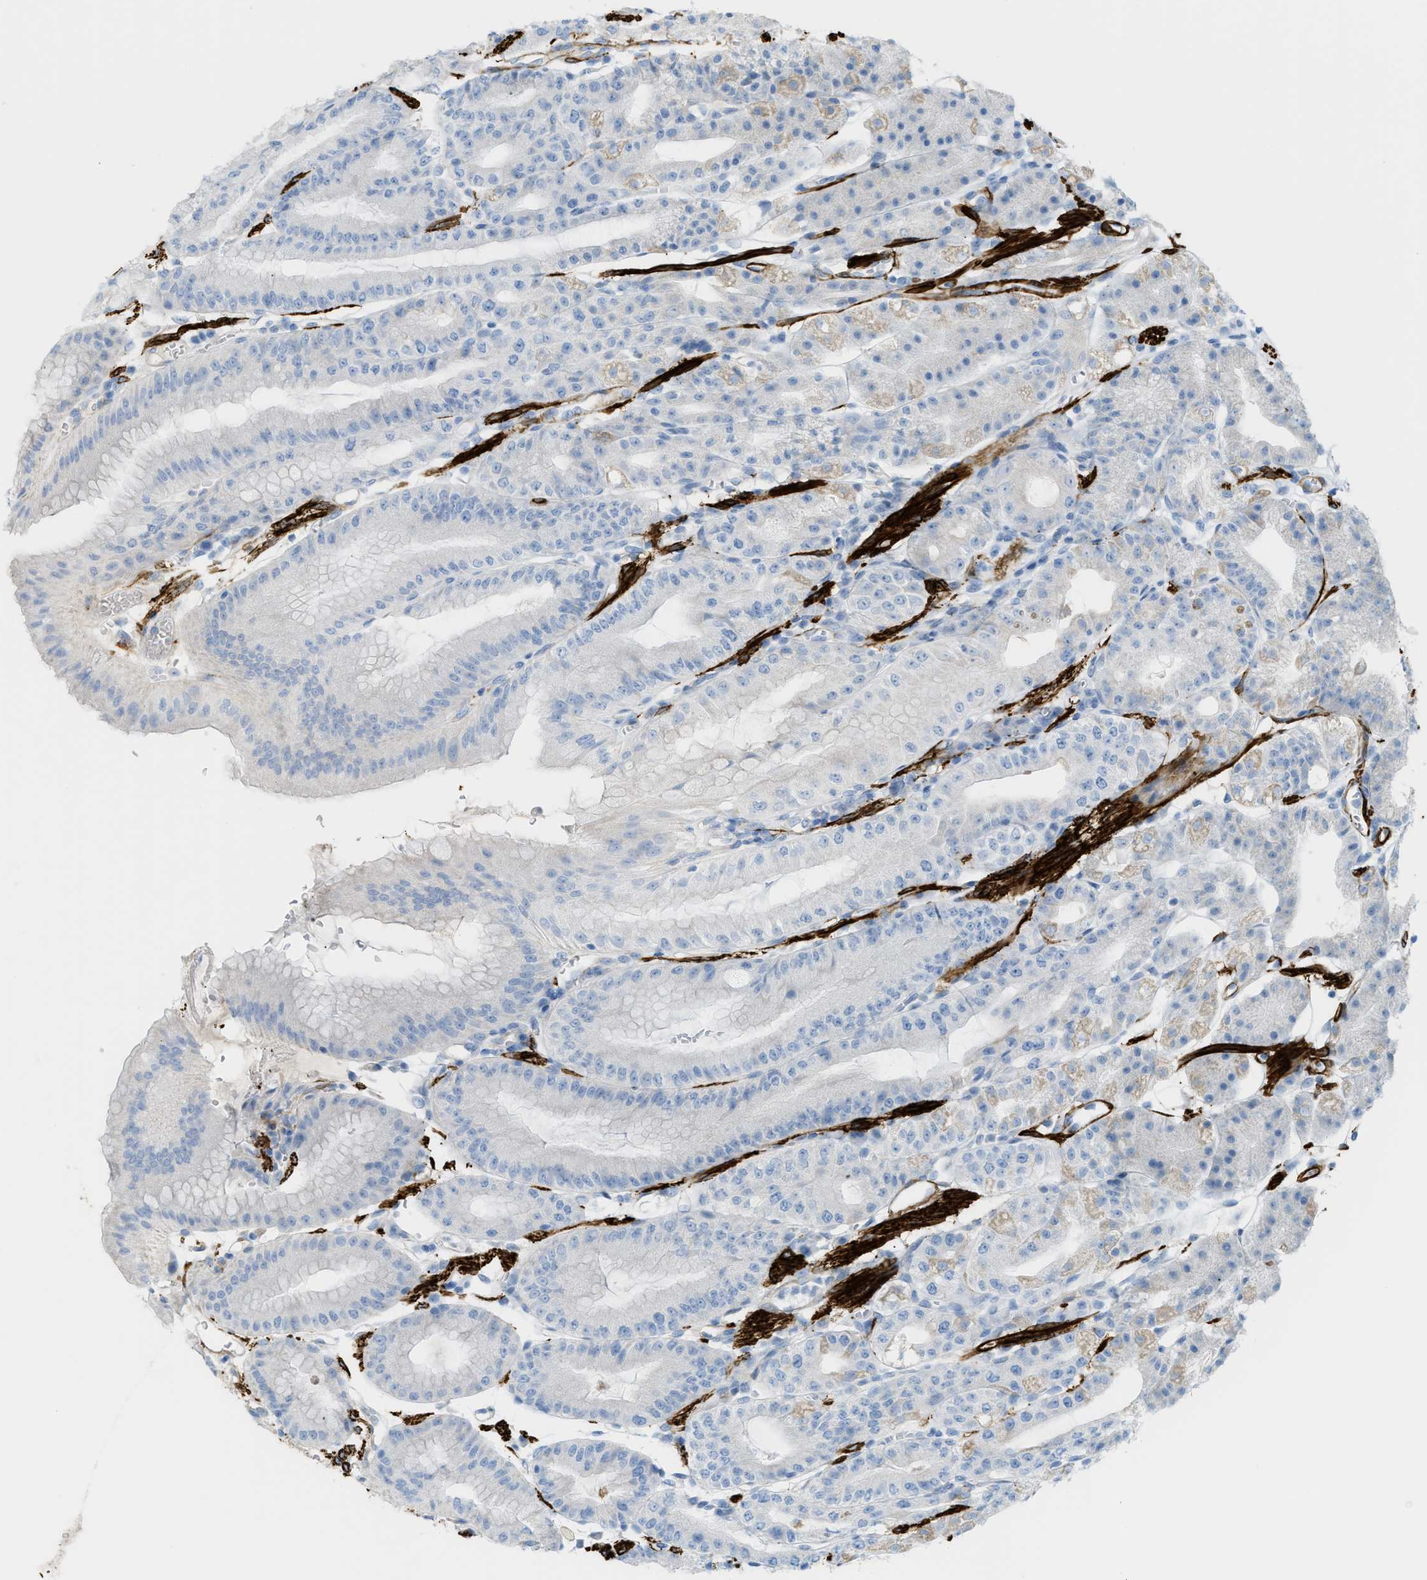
{"staining": {"intensity": "weak", "quantity": "<25%", "location": "cytoplasmic/membranous"}, "tissue": "stomach", "cell_type": "Glandular cells", "image_type": "normal", "snomed": [{"axis": "morphology", "description": "Normal tissue, NOS"}, {"axis": "topography", "description": "Stomach, lower"}], "caption": "Stomach was stained to show a protein in brown. There is no significant positivity in glandular cells.", "gene": "MYH11", "patient": {"sex": "male", "age": 71}}